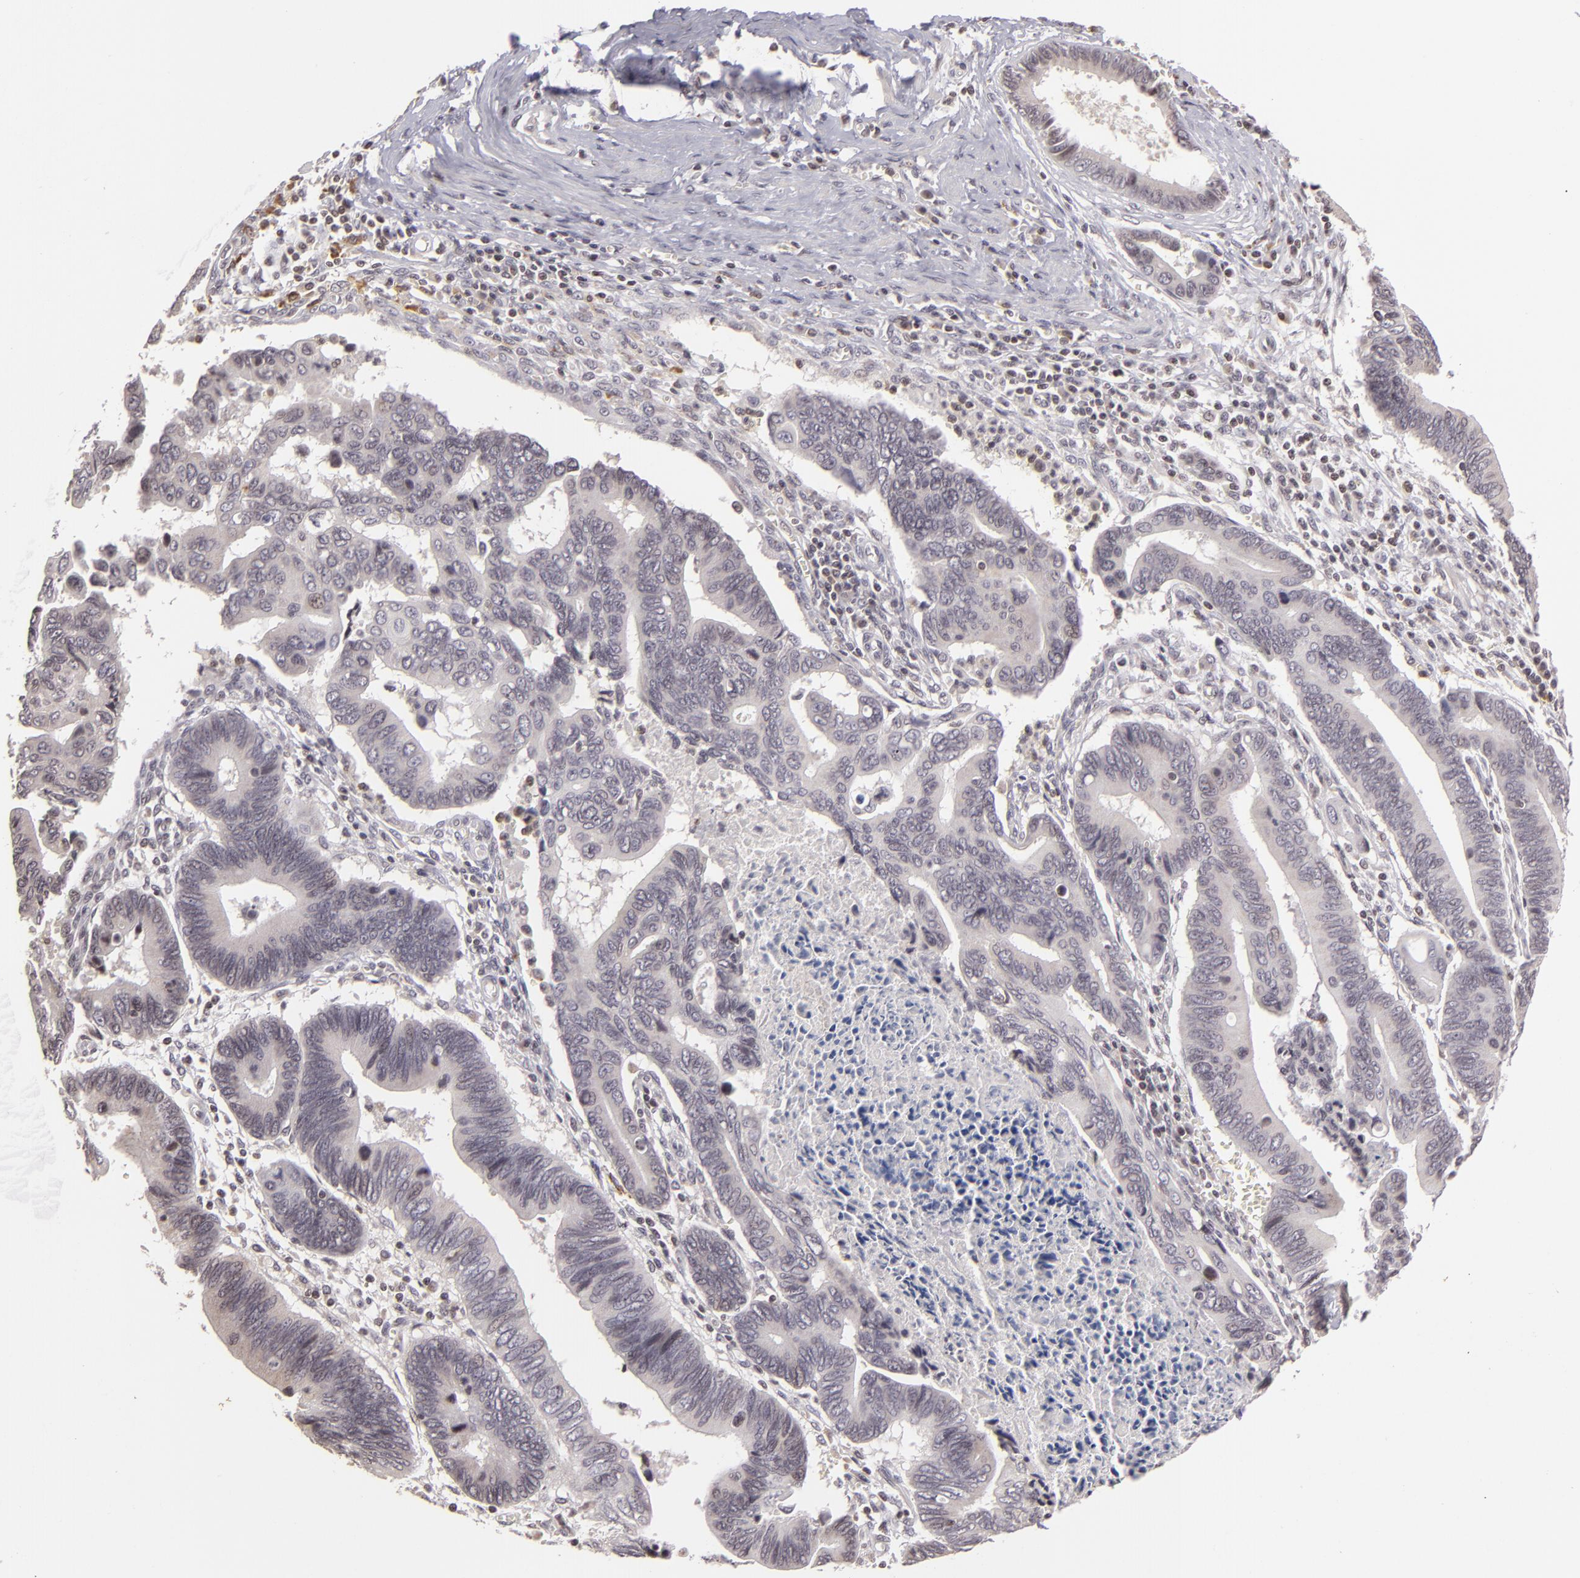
{"staining": {"intensity": "negative", "quantity": "none", "location": "none"}, "tissue": "pancreatic cancer", "cell_type": "Tumor cells", "image_type": "cancer", "snomed": [{"axis": "morphology", "description": "Adenocarcinoma, NOS"}, {"axis": "topography", "description": "Pancreas"}], "caption": "An IHC photomicrograph of adenocarcinoma (pancreatic) is shown. There is no staining in tumor cells of adenocarcinoma (pancreatic).", "gene": "AKAP6", "patient": {"sex": "female", "age": 70}}